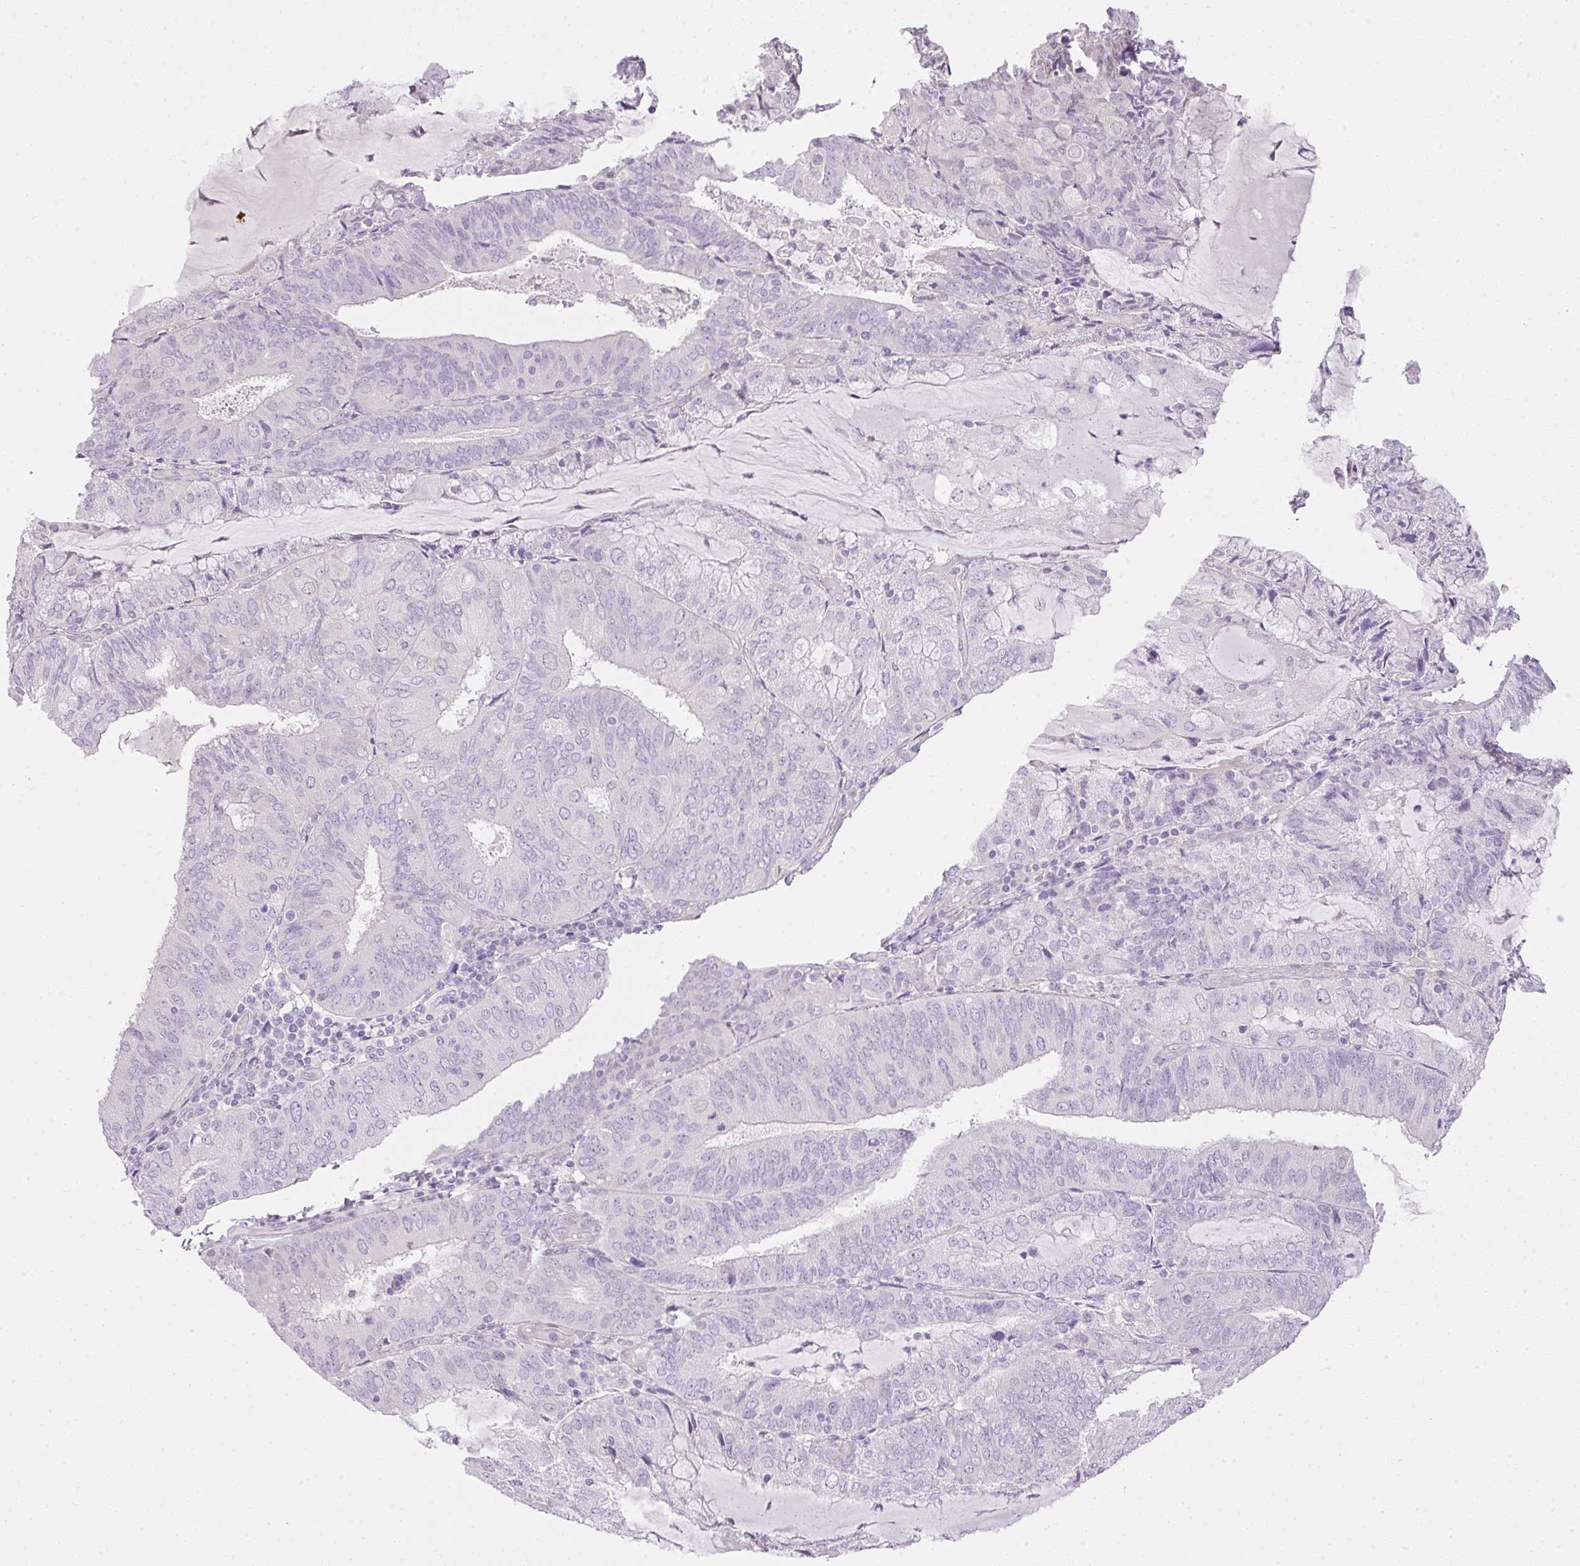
{"staining": {"intensity": "negative", "quantity": "none", "location": "none"}, "tissue": "endometrial cancer", "cell_type": "Tumor cells", "image_type": "cancer", "snomed": [{"axis": "morphology", "description": "Adenocarcinoma, NOS"}, {"axis": "topography", "description": "Endometrium"}], "caption": "IHC photomicrograph of human endometrial cancer stained for a protein (brown), which reveals no staining in tumor cells.", "gene": "RAX2", "patient": {"sex": "female", "age": 81}}